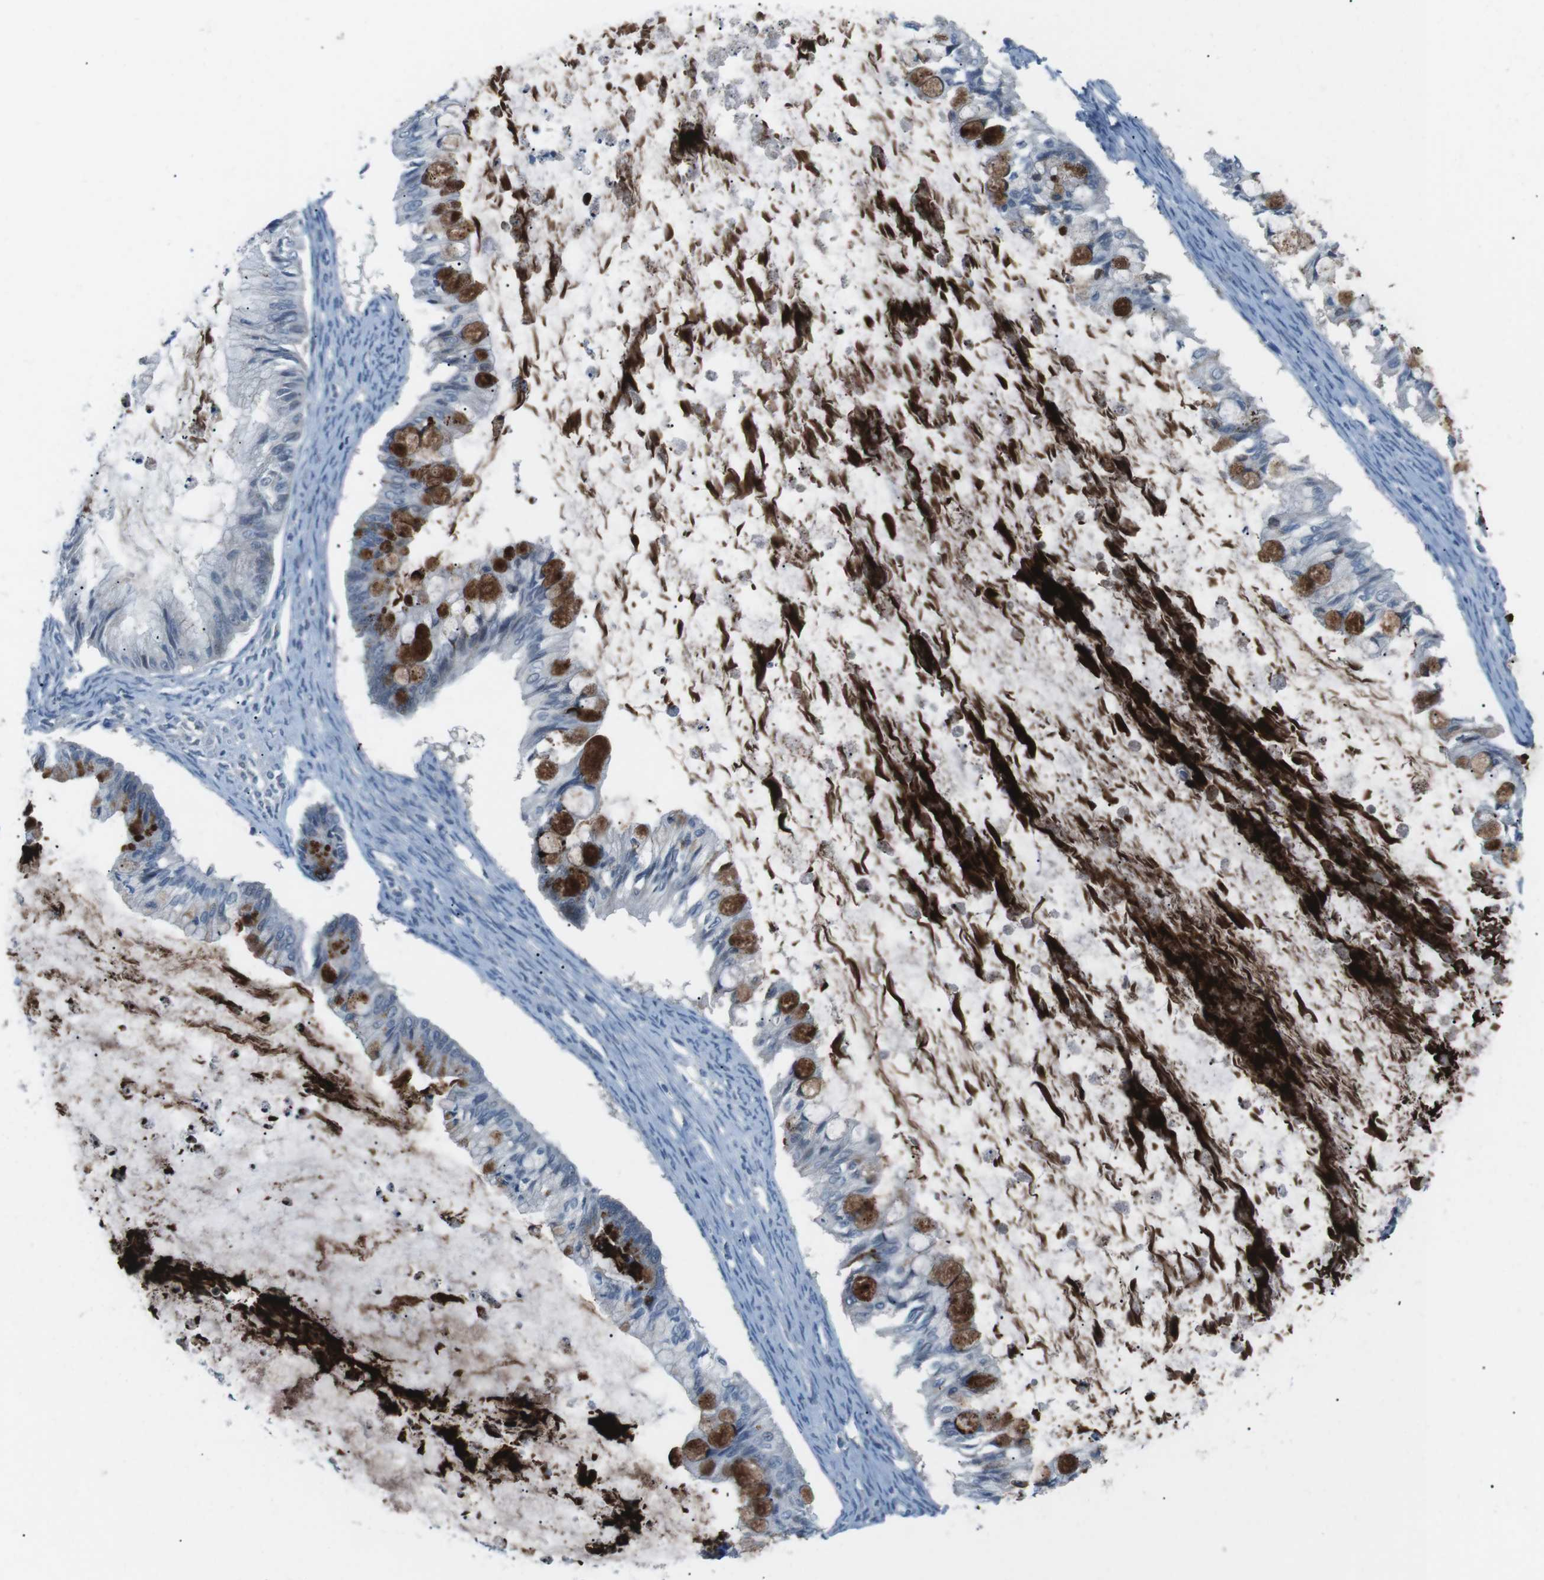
{"staining": {"intensity": "strong", "quantity": ">75%", "location": "cytoplasmic/membranous"}, "tissue": "ovarian cancer", "cell_type": "Tumor cells", "image_type": "cancer", "snomed": [{"axis": "morphology", "description": "Cystadenocarcinoma, mucinous, NOS"}, {"axis": "topography", "description": "Ovary"}], "caption": "Tumor cells exhibit high levels of strong cytoplasmic/membranous positivity in about >75% of cells in ovarian mucinous cystadenocarcinoma. (DAB IHC, brown staining for protein, blue staining for nuclei).", "gene": "FCRLA", "patient": {"sex": "female", "age": 57}}